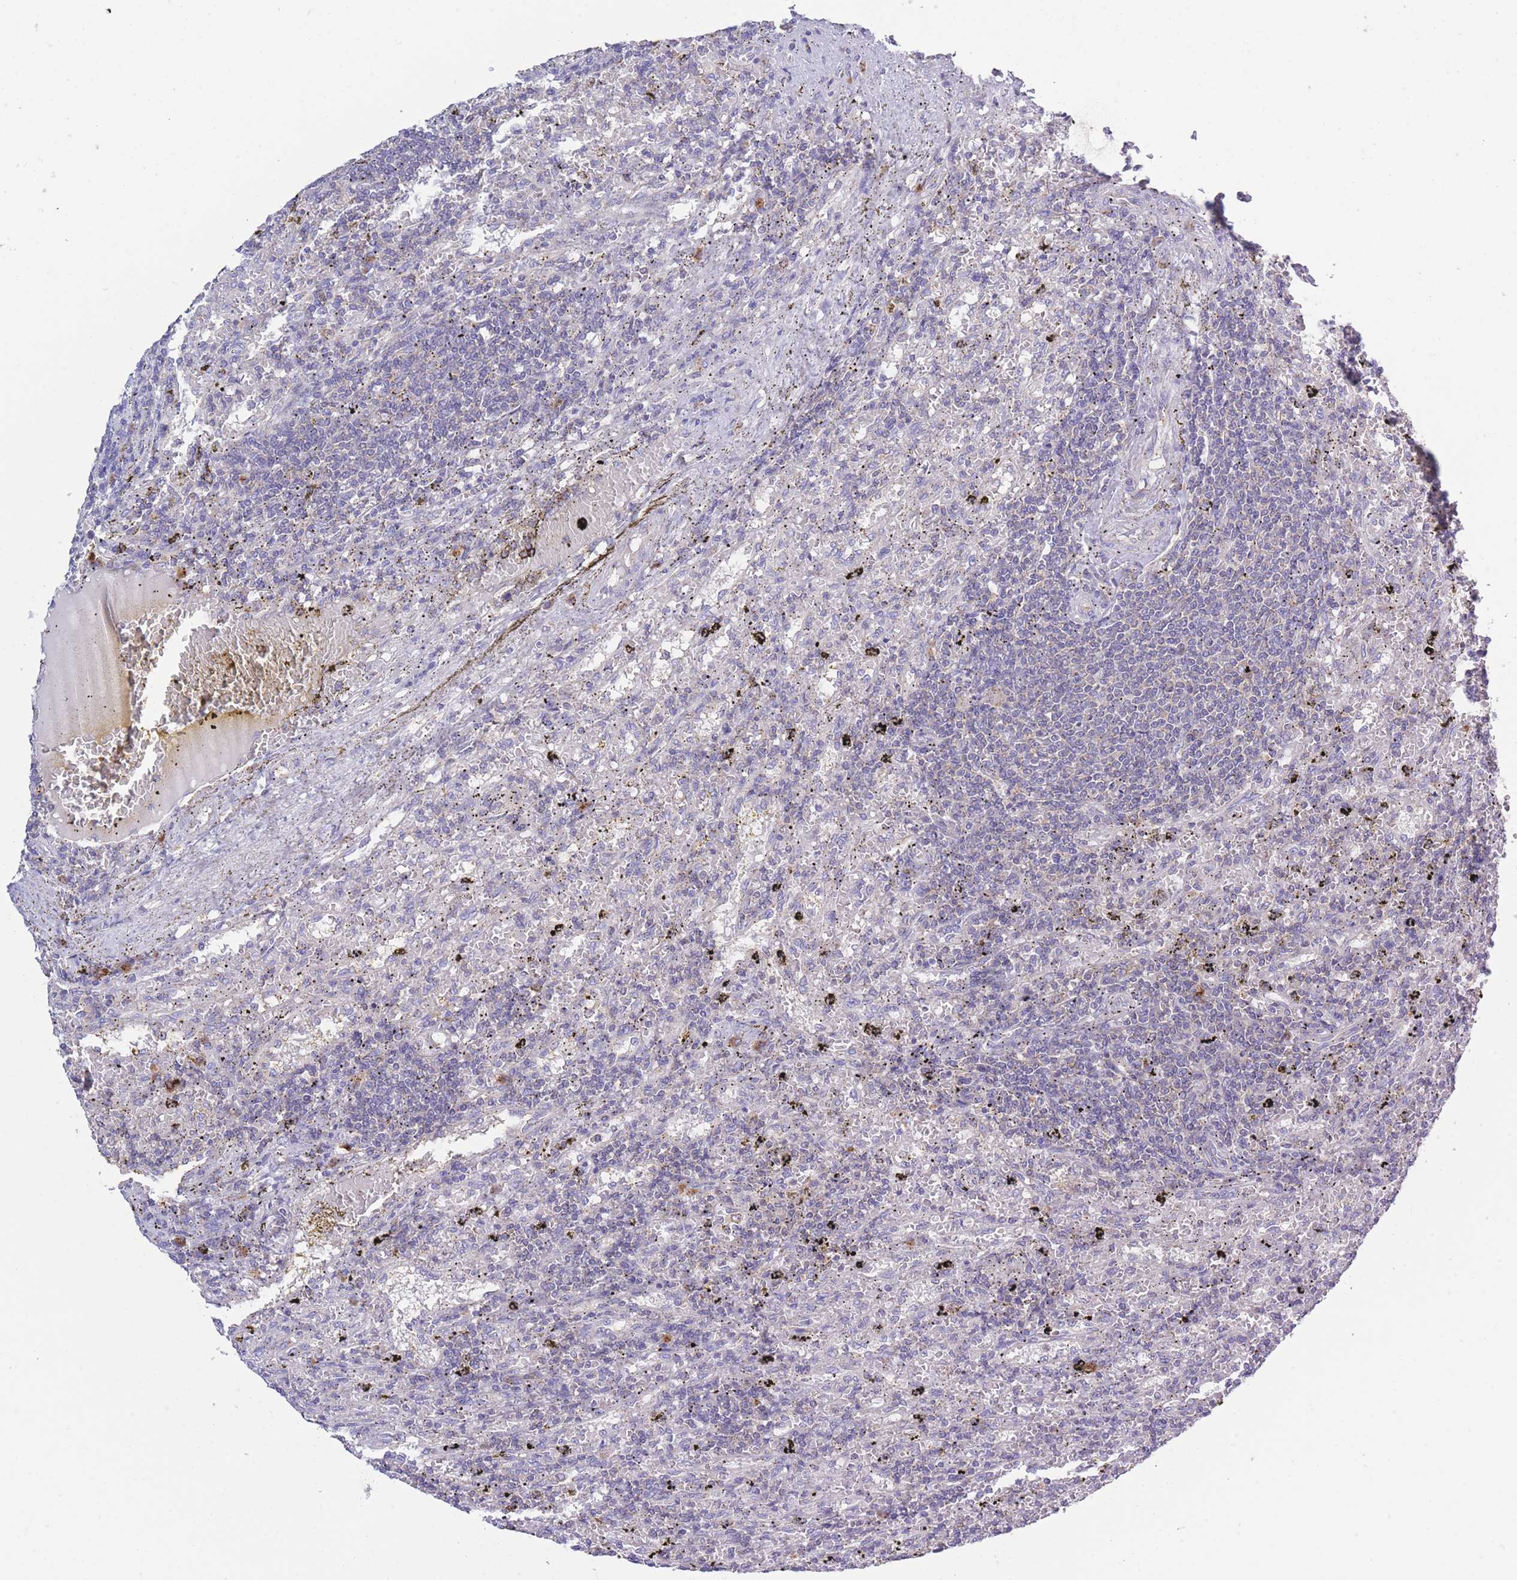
{"staining": {"intensity": "negative", "quantity": "none", "location": "none"}, "tissue": "lymphoma", "cell_type": "Tumor cells", "image_type": "cancer", "snomed": [{"axis": "morphology", "description": "Malignant lymphoma, non-Hodgkin's type, Low grade"}, {"axis": "topography", "description": "Spleen"}], "caption": "The photomicrograph demonstrates no staining of tumor cells in lymphoma.", "gene": "COPG2", "patient": {"sex": "male", "age": 76}}